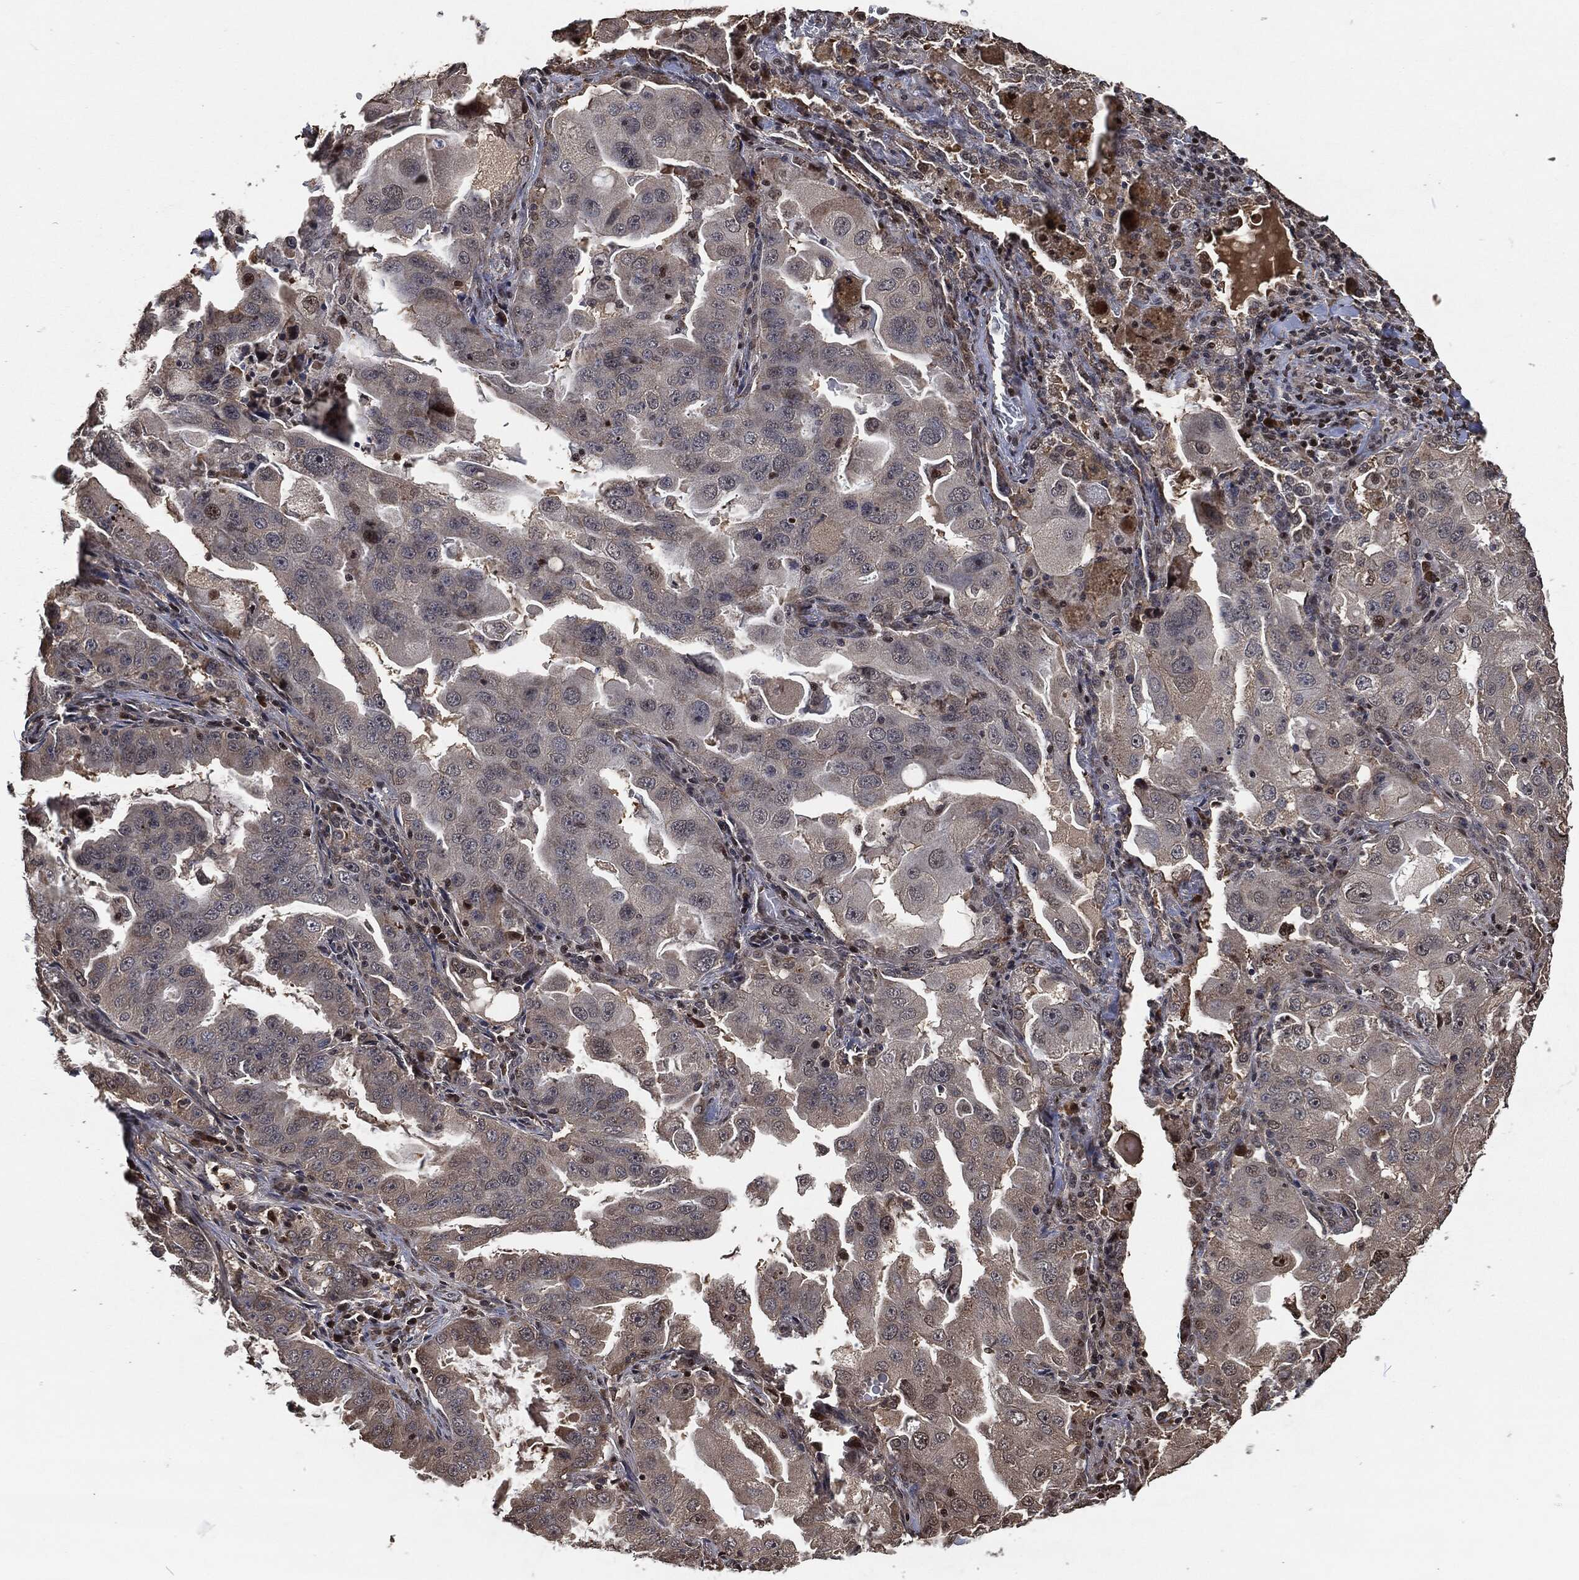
{"staining": {"intensity": "weak", "quantity": "<25%", "location": "cytoplasmic/membranous"}, "tissue": "lung cancer", "cell_type": "Tumor cells", "image_type": "cancer", "snomed": [{"axis": "morphology", "description": "Adenocarcinoma, NOS"}, {"axis": "topography", "description": "Lung"}], "caption": "High power microscopy image of an immunohistochemistry (IHC) histopathology image of lung adenocarcinoma, revealing no significant expression in tumor cells.", "gene": "SNAI1", "patient": {"sex": "female", "age": 61}}